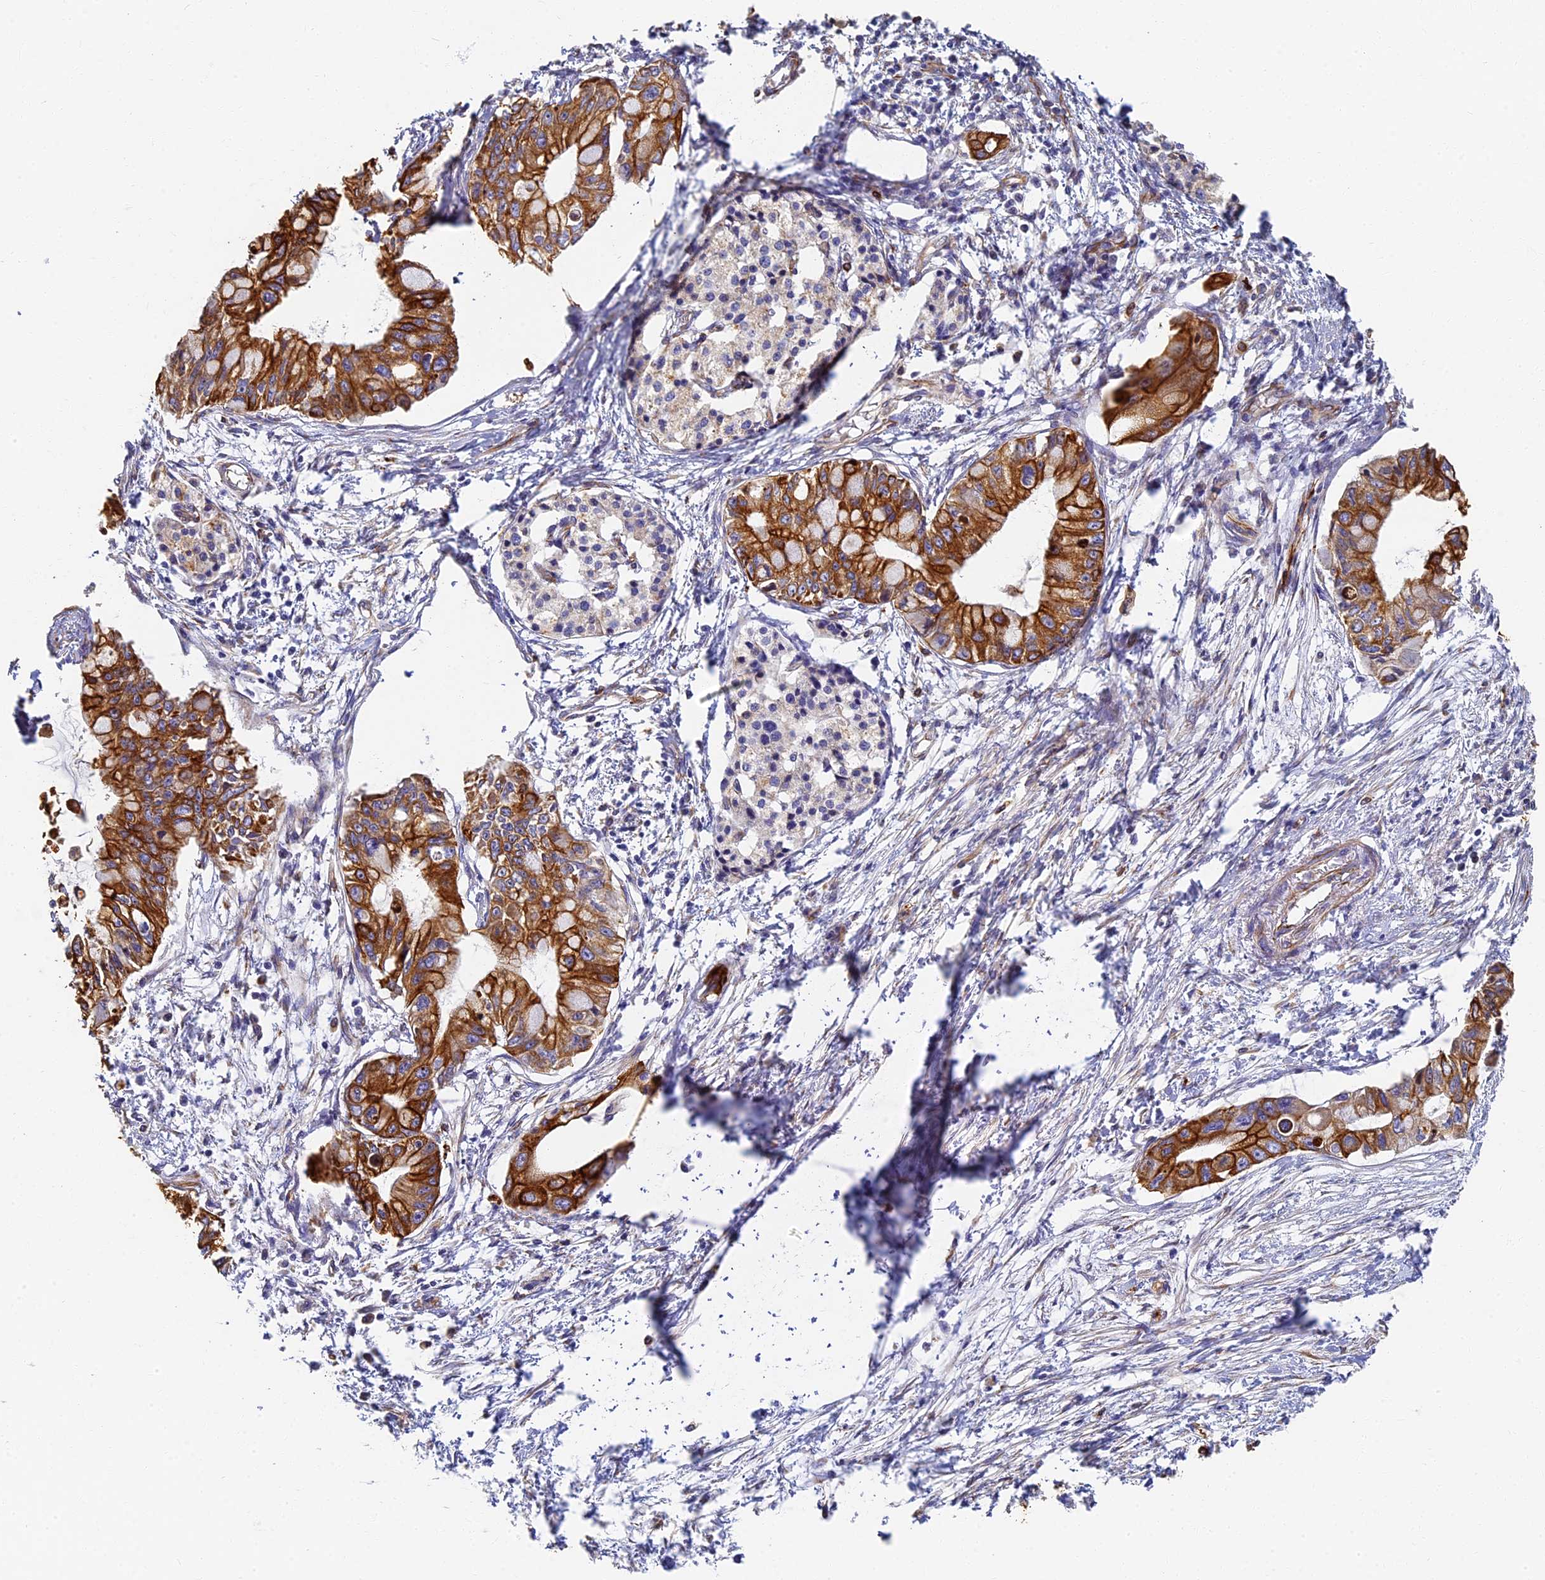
{"staining": {"intensity": "strong", "quantity": ">75%", "location": "cytoplasmic/membranous"}, "tissue": "pancreatic cancer", "cell_type": "Tumor cells", "image_type": "cancer", "snomed": [{"axis": "morphology", "description": "Adenocarcinoma, NOS"}, {"axis": "topography", "description": "Pancreas"}], "caption": "A brown stain shows strong cytoplasmic/membranous expression of a protein in human pancreatic adenocarcinoma tumor cells.", "gene": "LRRC57", "patient": {"sex": "male", "age": 48}}